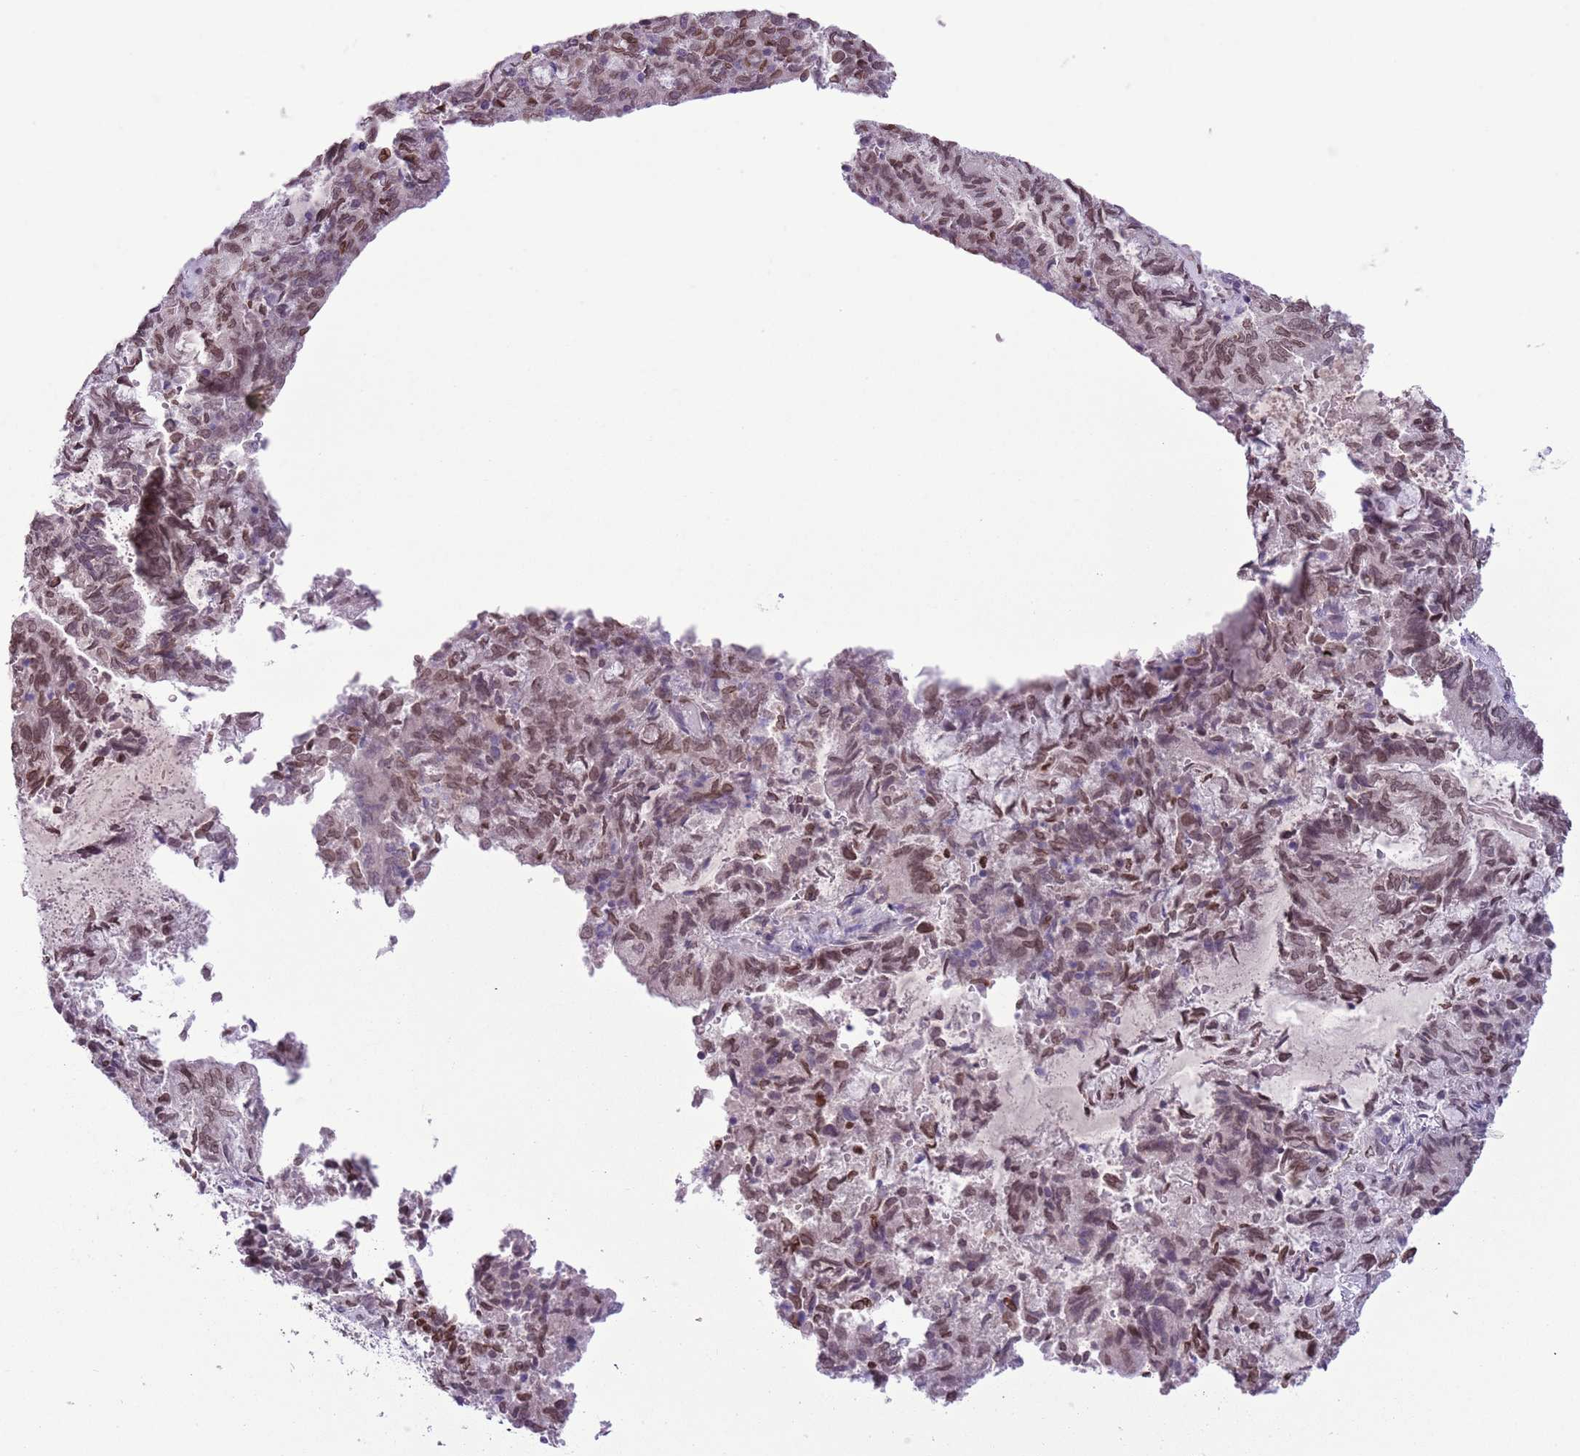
{"staining": {"intensity": "moderate", "quantity": ">75%", "location": "cytoplasmic/membranous,nuclear"}, "tissue": "endometrial cancer", "cell_type": "Tumor cells", "image_type": "cancer", "snomed": [{"axis": "morphology", "description": "Adenocarcinoma, NOS"}, {"axis": "topography", "description": "Endometrium"}], "caption": "IHC (DAB) staining of endometrial cancer (adenocarcinoma) shows moderate cytoplasmic/membranous and nuclear protein expression in about >75% of tumor cells.", "gene": "ZGLP1", "patient": {"sex": "female", "age": 80}}